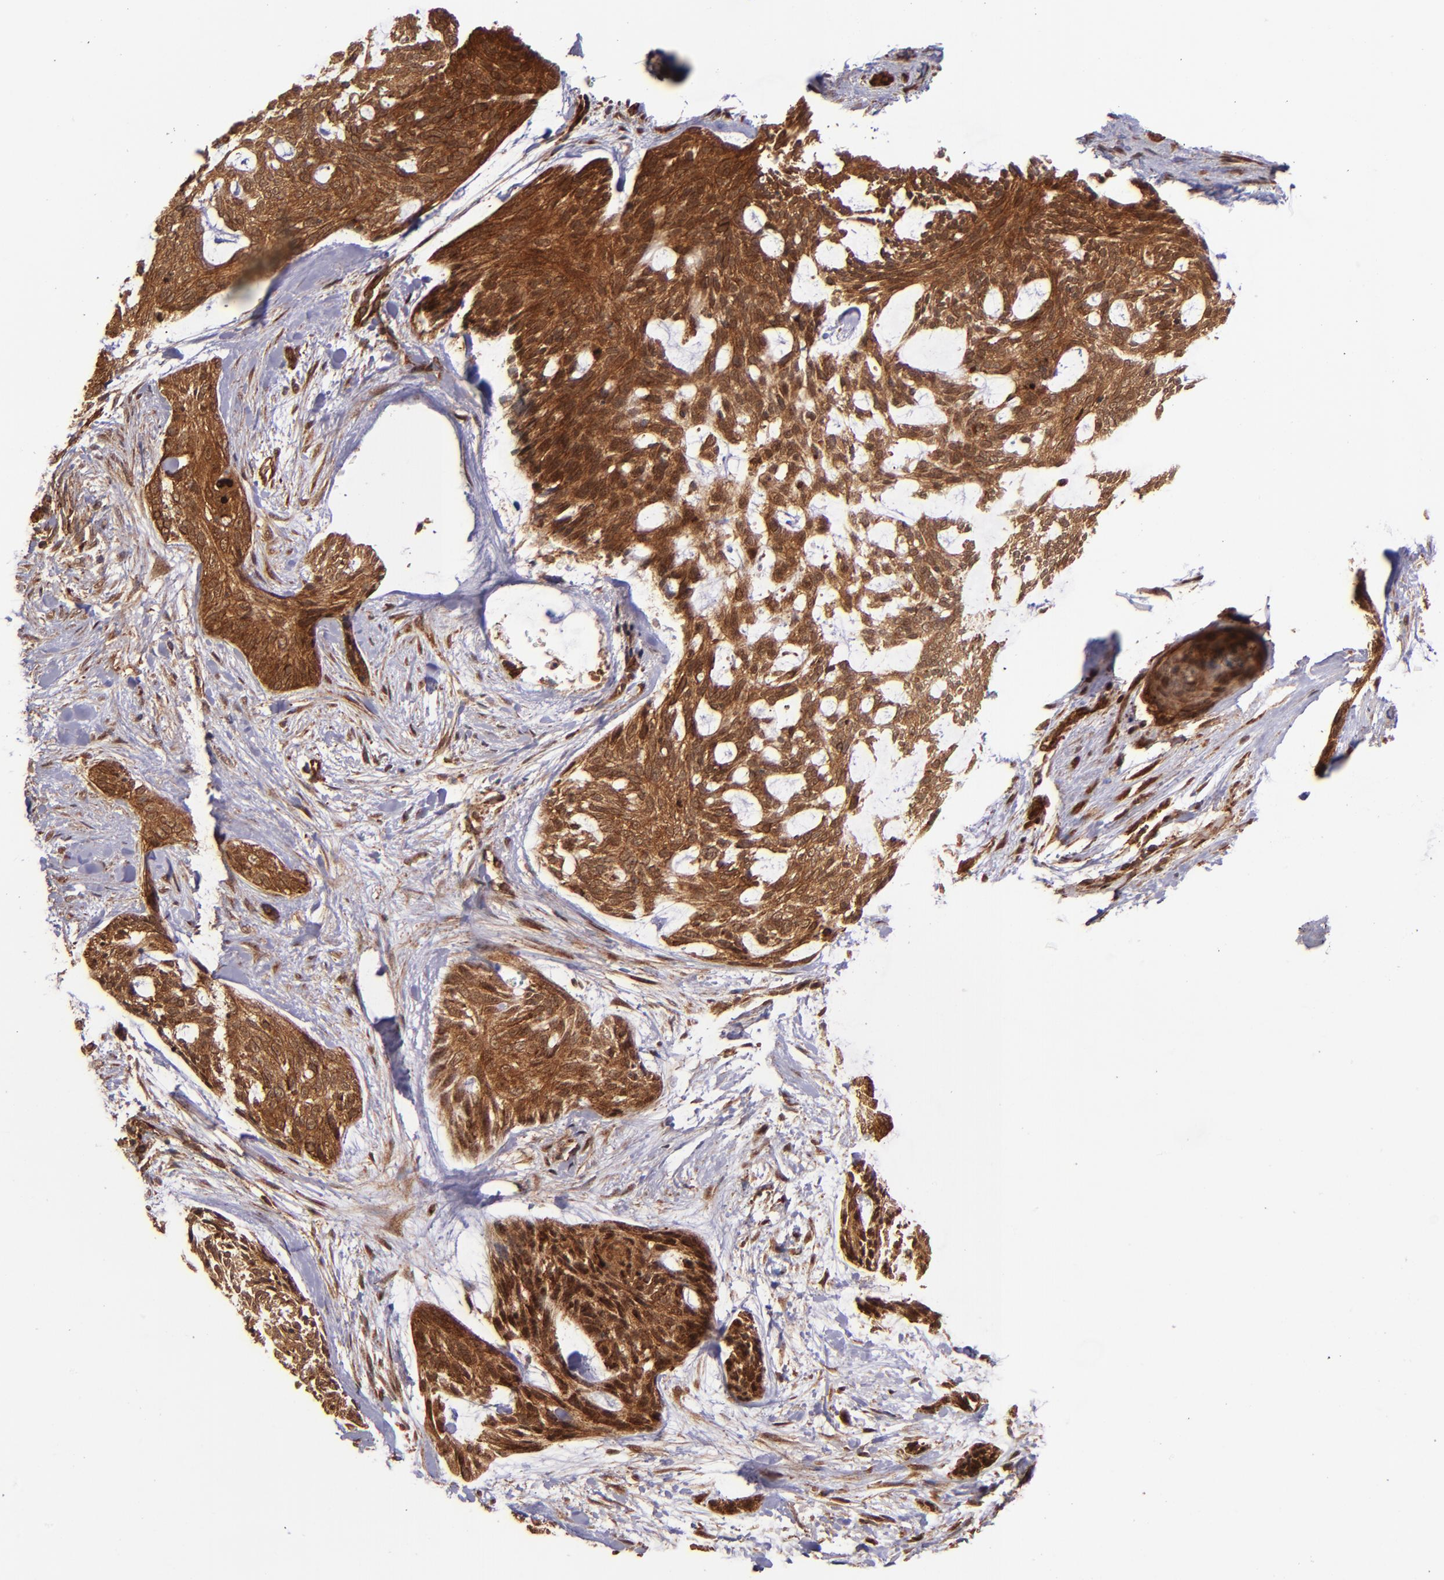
{"staining": {"intensity": "strong", "quantity": ">75%", "location": "cytoplasmic/membranous"}, "tissue": "skin cancer", "cell_type": "Tumor cells", "image_type": "cancer", "snomed": [{"axis": "morphology", "description": "Normal tissue, NOS"}, {"axis": "morphology", "description": "Basal cell carcinoma"}, {"axis": "topography", "description": "Skin"}], "caption": "The histopathology image exhibits staining of skin basal cell carcinoma, revealing strong cytoplasmic/membranous protein positivity (brown color) within tumor cells. The staining was performed using DAB to visualize the protein expression in brown, while the nuclei were stained in blue with hematoxylin (Magnification: 20x).", "gene": "STX8", "patient": {"sex": "female", "age": 71}}